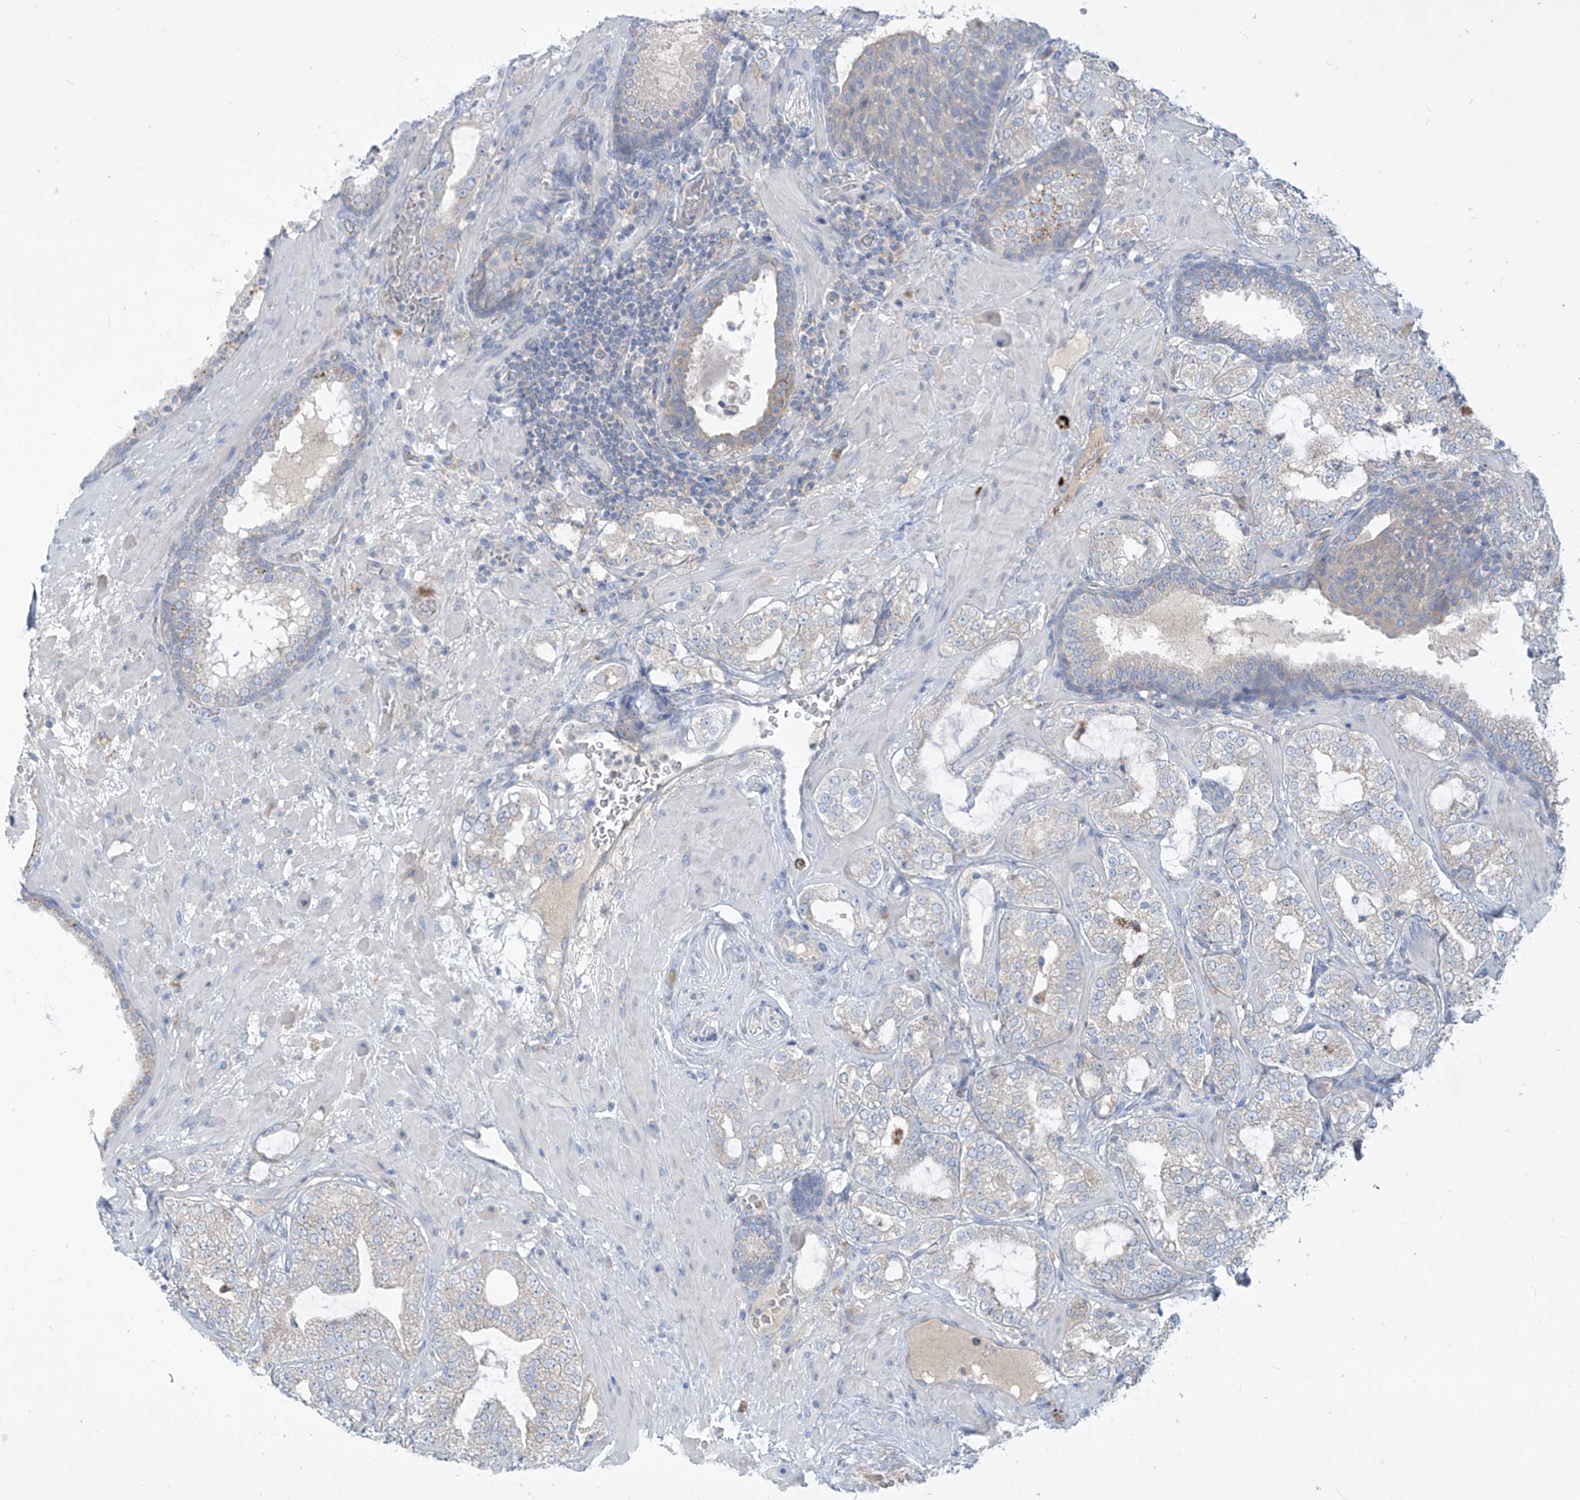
{"staining": {"intensity": "weak", "quantity": "<25%", "location": "cytoplasmic/membranous"}, "tissue": "prostate cancer", "cell_type": "Tumor cells", "image_type": "cancer", "snomed": [{"axis": "morphology", "description": "Adenocarcinoma, High grade"}, {"axis": "topography", "description": "Prostate"}], "caption": "Micrograph shows no protein positivity in tumor cells of adenocarcinoma (high-grade) (prostate) tissue. (DAB (3,3'-diaminobenzidine) immunohistochemistry (IHC) visualized using brightfield microscopy, high magnification).", "gene": "DGKQ", "patient": {"sex": "male", "age": 64}}